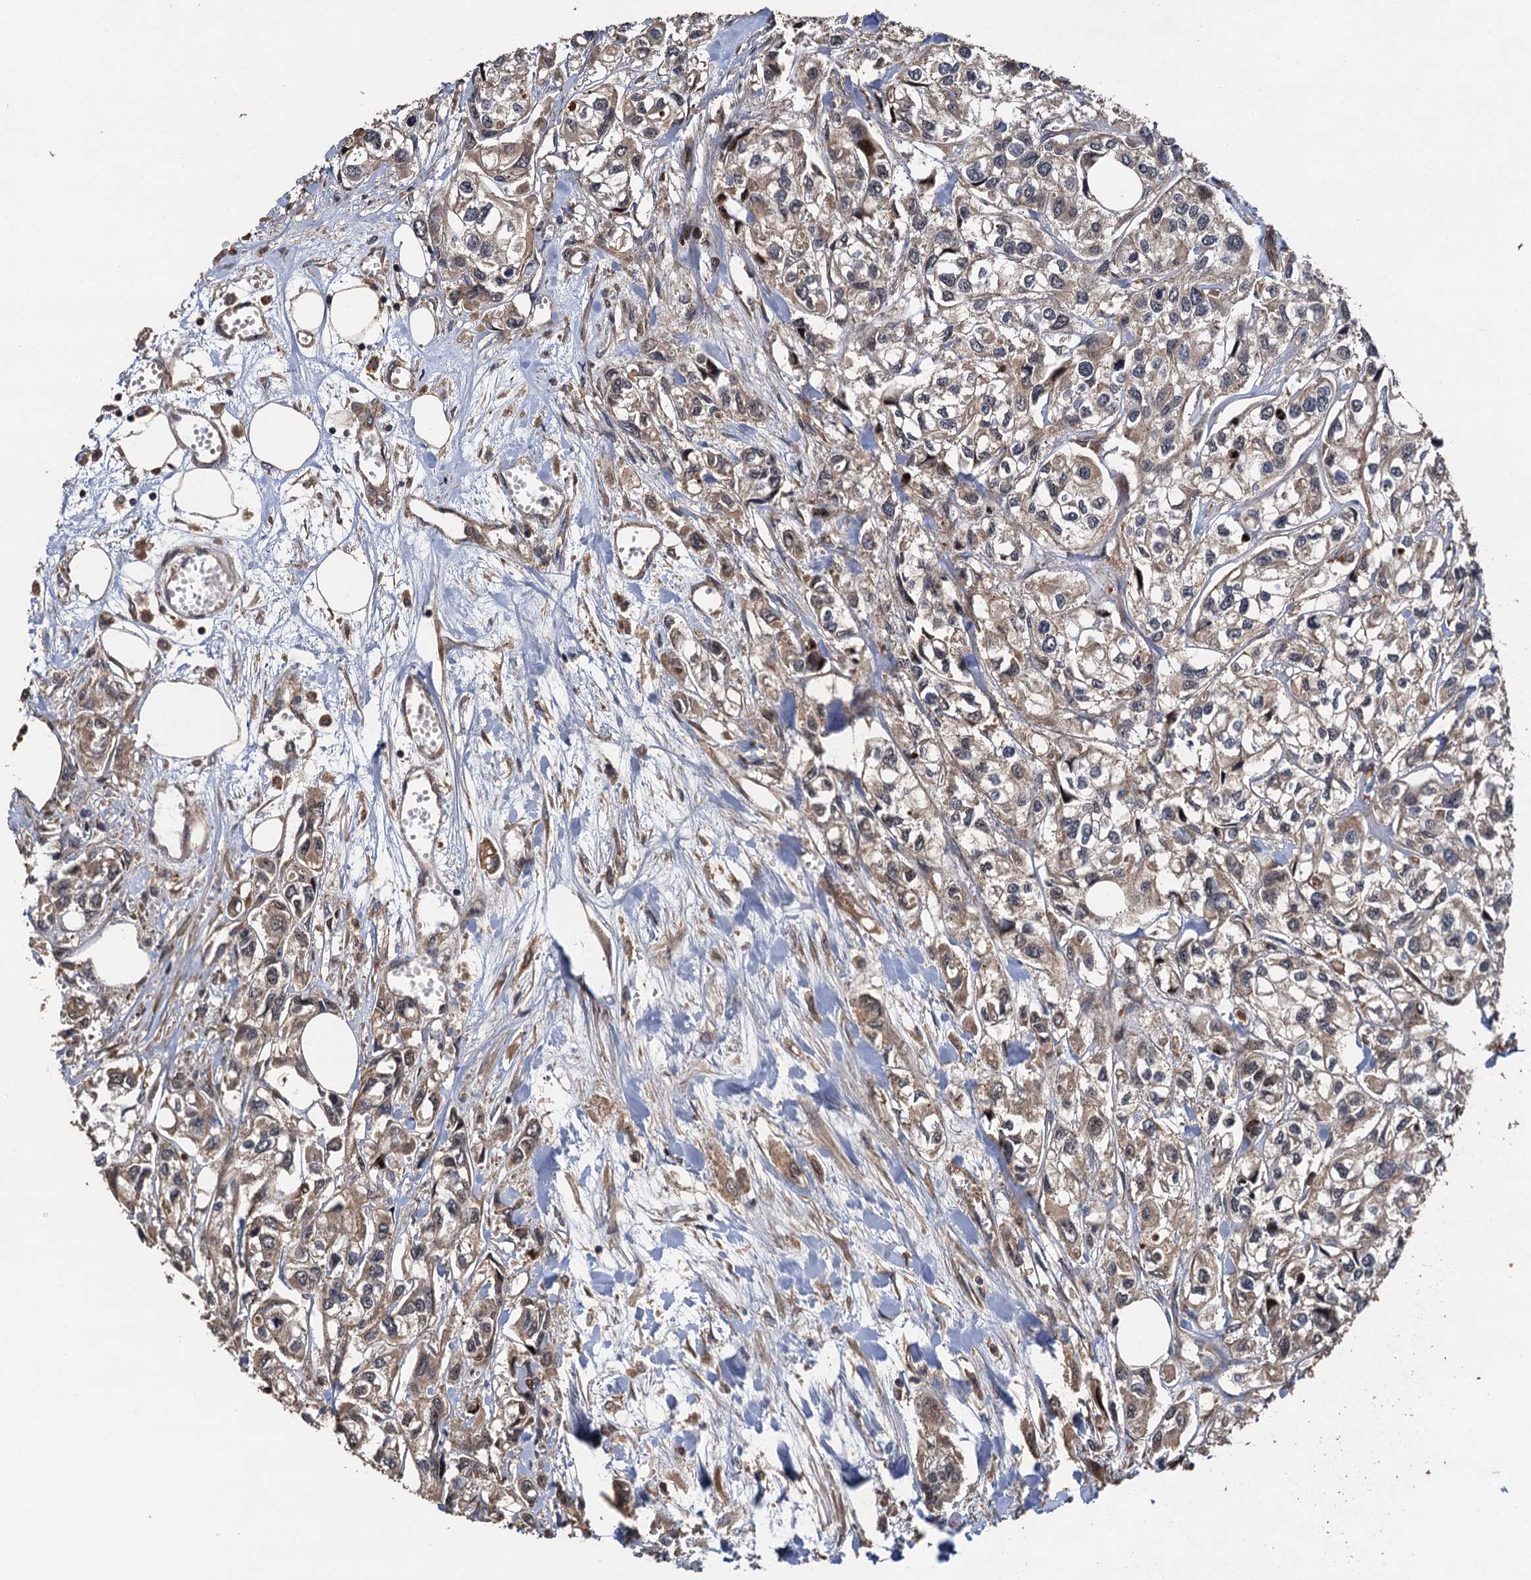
{"staining": {"intensity": "weak", "quantity": "25%-75%", "location": "cytoplasmic/membranous"}, "tissue": "urothelial cancer", "cell_type": "Tumor cells", "image_type": "cancer", "snomed": [{"axis": "morphology", "description": "Urothelial carcinoma, High grade"}, {"axis": "topography", "description": "Urinary bladder"}], "caption": "DAB immunohistochemical staining of human high-grade urothelial carcinoma demonstrates weak cytoplasmic/membranous protein staining in approximately 25%-75% of tumor cells.", "gene": "TMEM39B", "patient": {"sex": "male", "age": 67}}